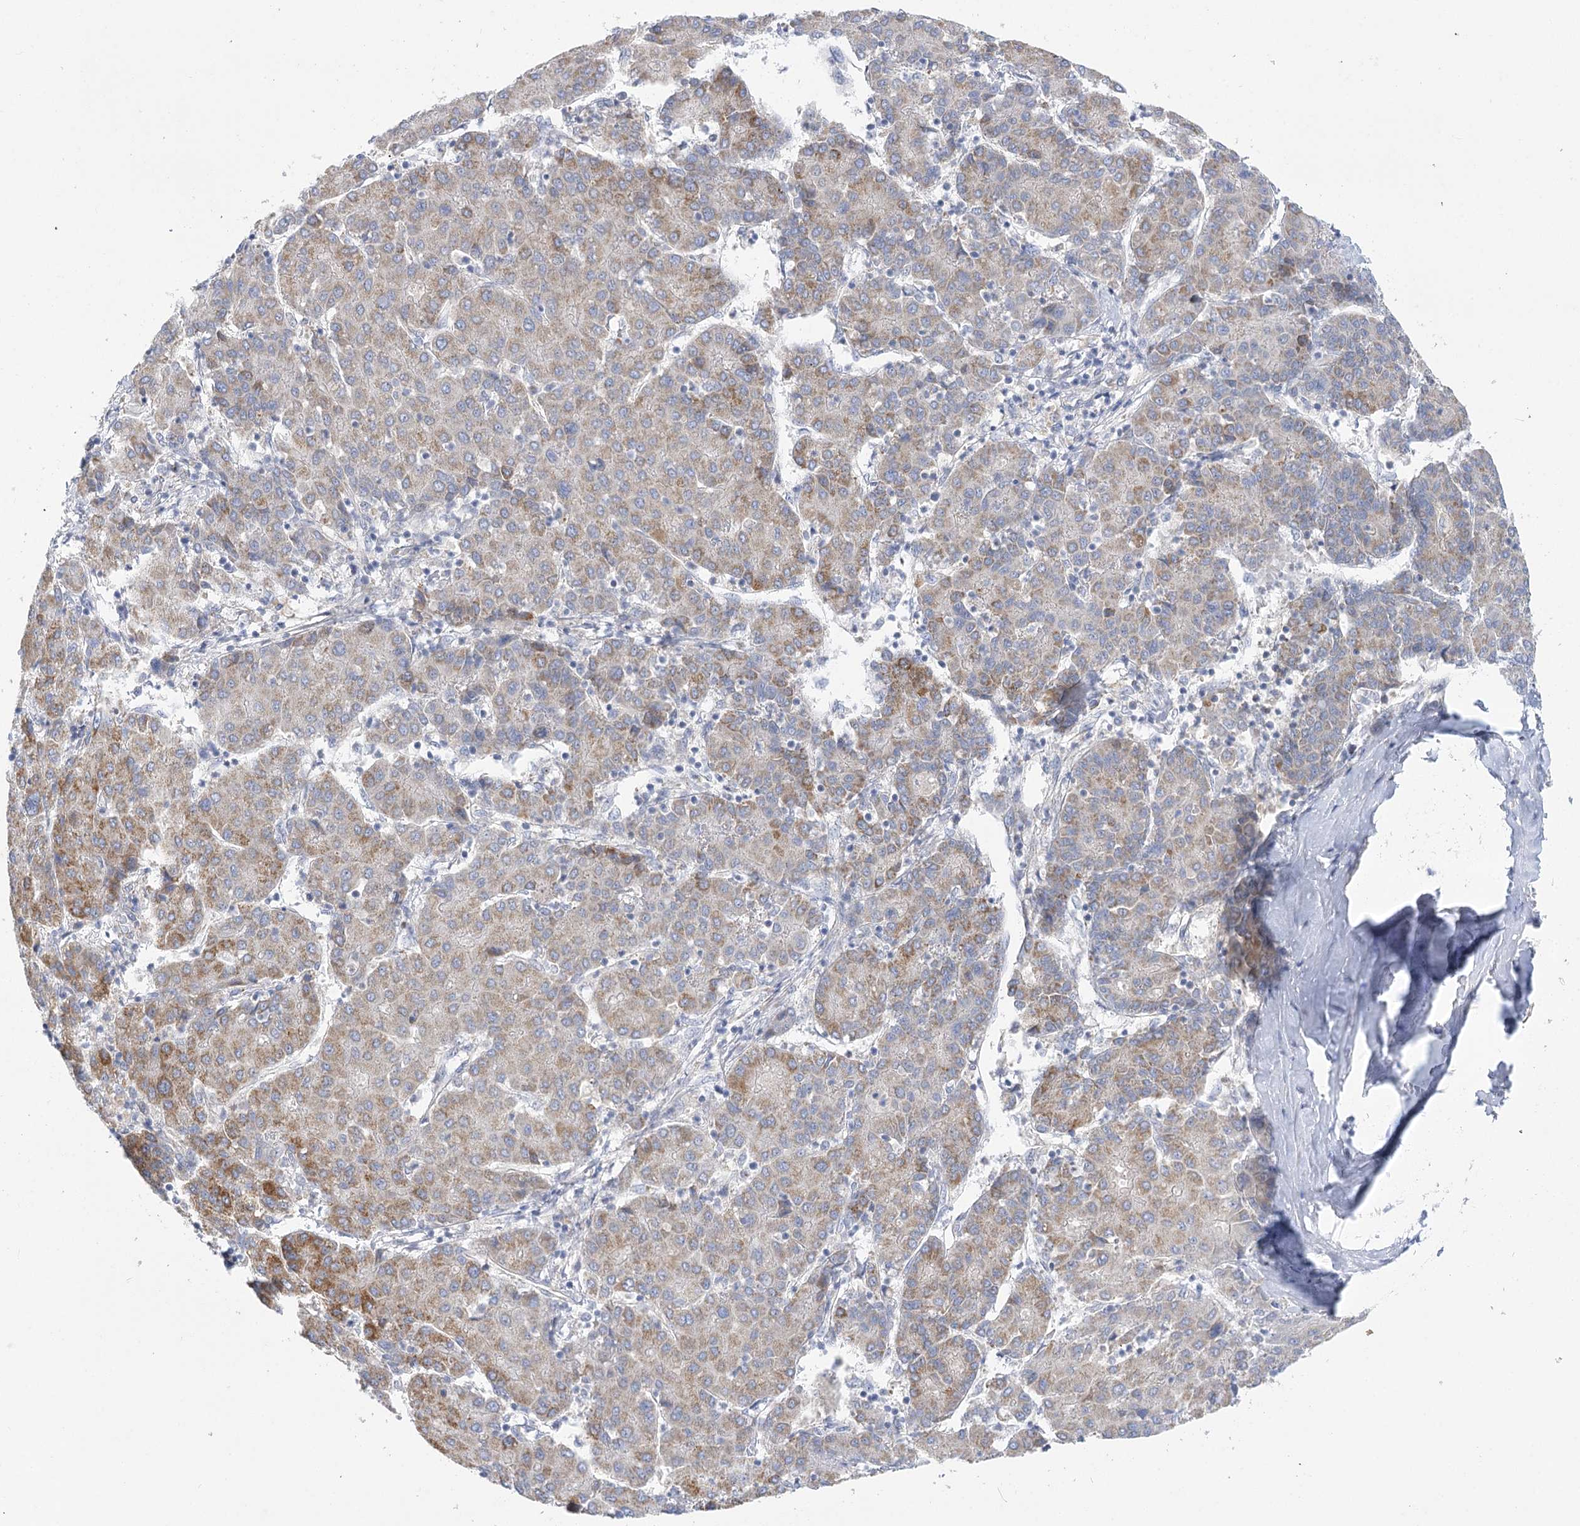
{"staining": {"intensity": "moderate", "quantity": "25%-75%", "location": "cytoplasmic/membranous"}, "tissue": "liver cancer", "cell_type": "Tumor cells", "image_type": "cancer", "snomed": [{"axis": "morphology", "description": "Carcinoma, Hepatocellular, NOS"}, {"axis": "topography", "description": "Liver"}], "caption": "The immunohistochemical stain highlights moderate cytoplasmic/membranous staining in tumor cells of liver cancer (hepatocellular carcinoma) tissue.", "gene": "DHTKD1", "patient": {"sex": "male", "age": 65}}